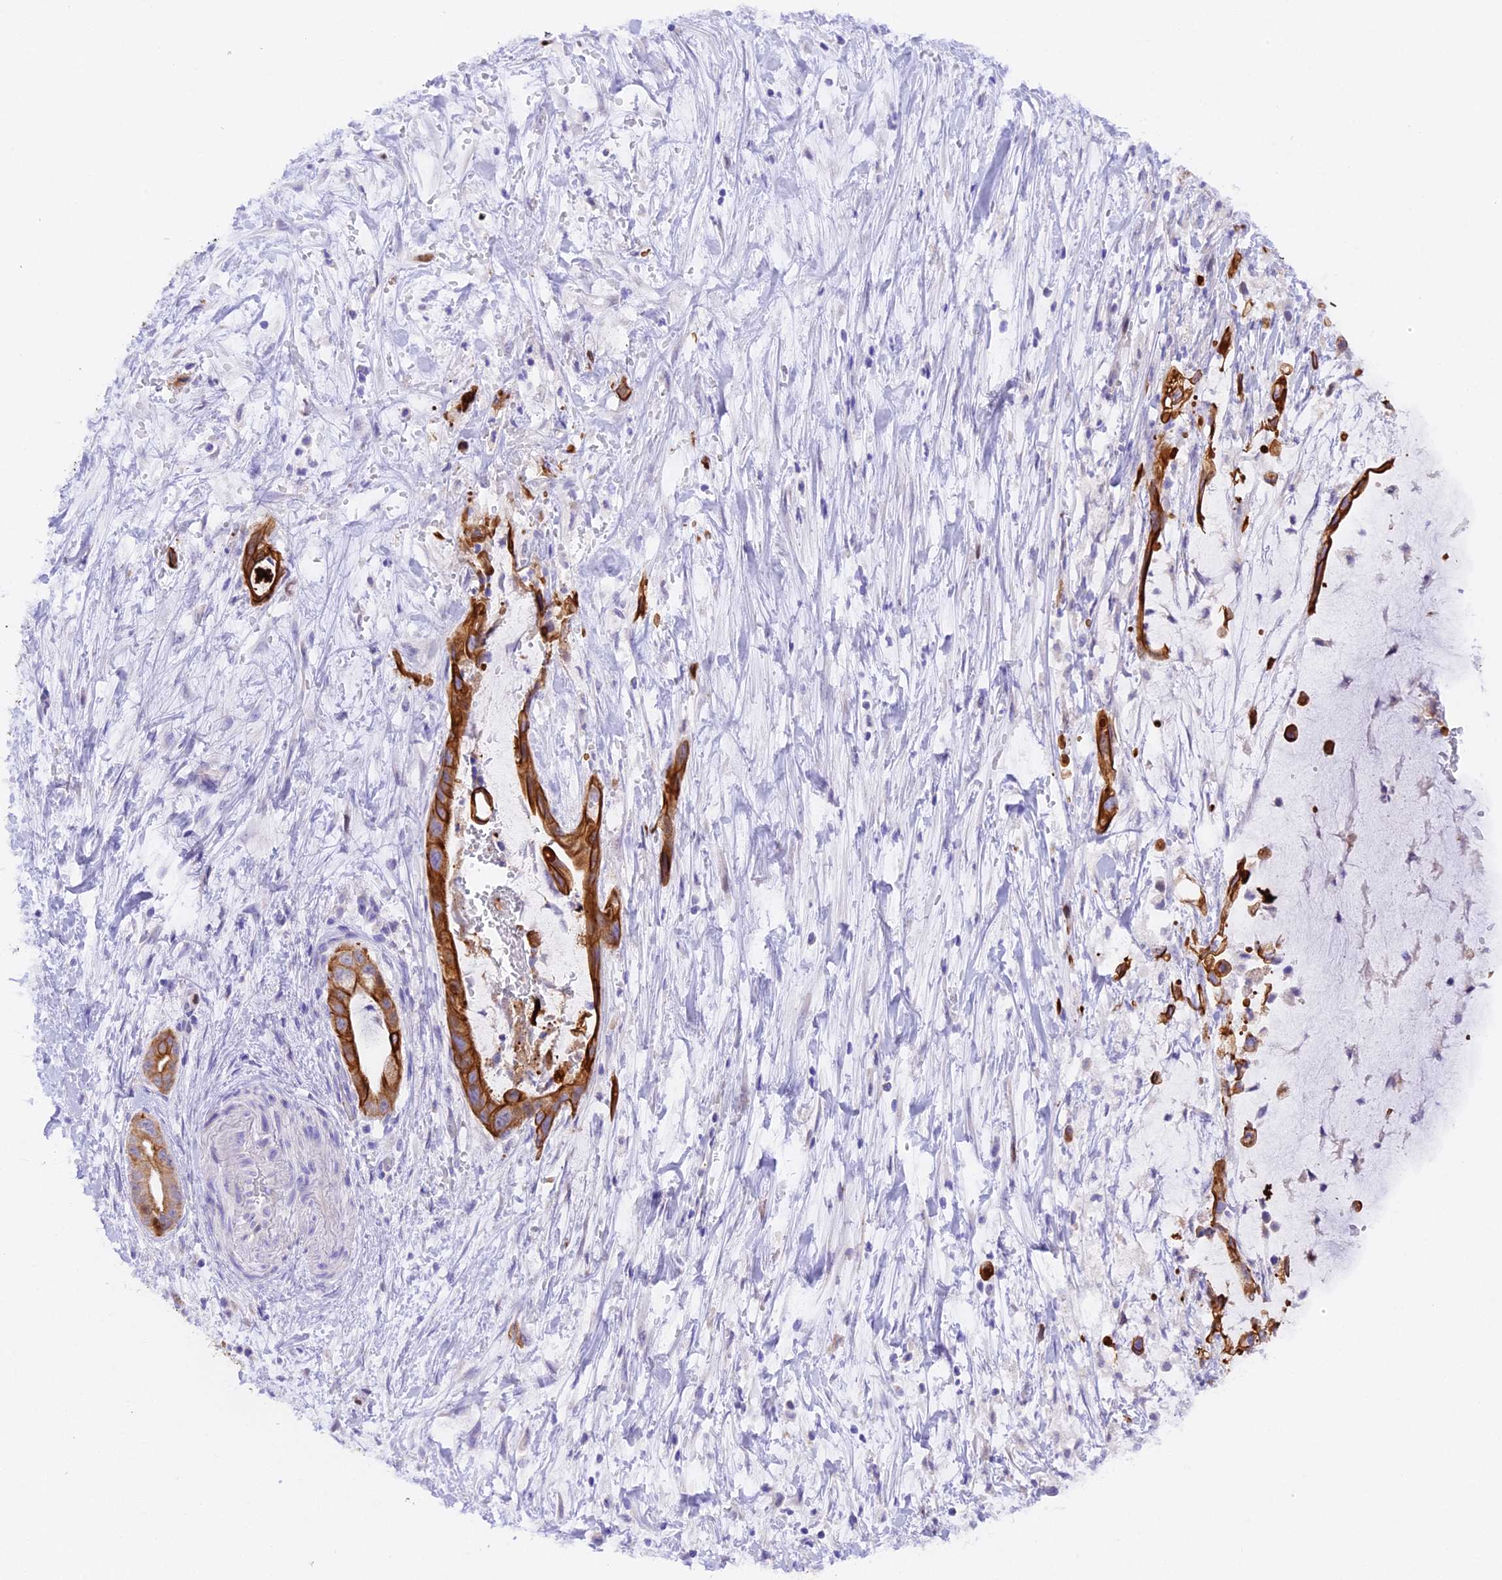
{"staining": {"intensity": "strong", "quantity": ">75%", "location": "cytoplasmic/membranous"}, "tissue": "pancreatic cancer", "cell_type": "Tumor cells", "image_type": "cancer", "snomed": [{"axis": "morphology", "description": "Adenocarcinoma, NOS"}, {"axis": "topography", "description": "Pancreas"}], "caption": "Approximately >75% of tumor cells in pancreatic cancer reveal strong cytoplasmic/membranous protein expression as visualized by brown immunohistochemical staining.", "gene": "PKIA", "patient": {"sex": "male", "age": 48}}